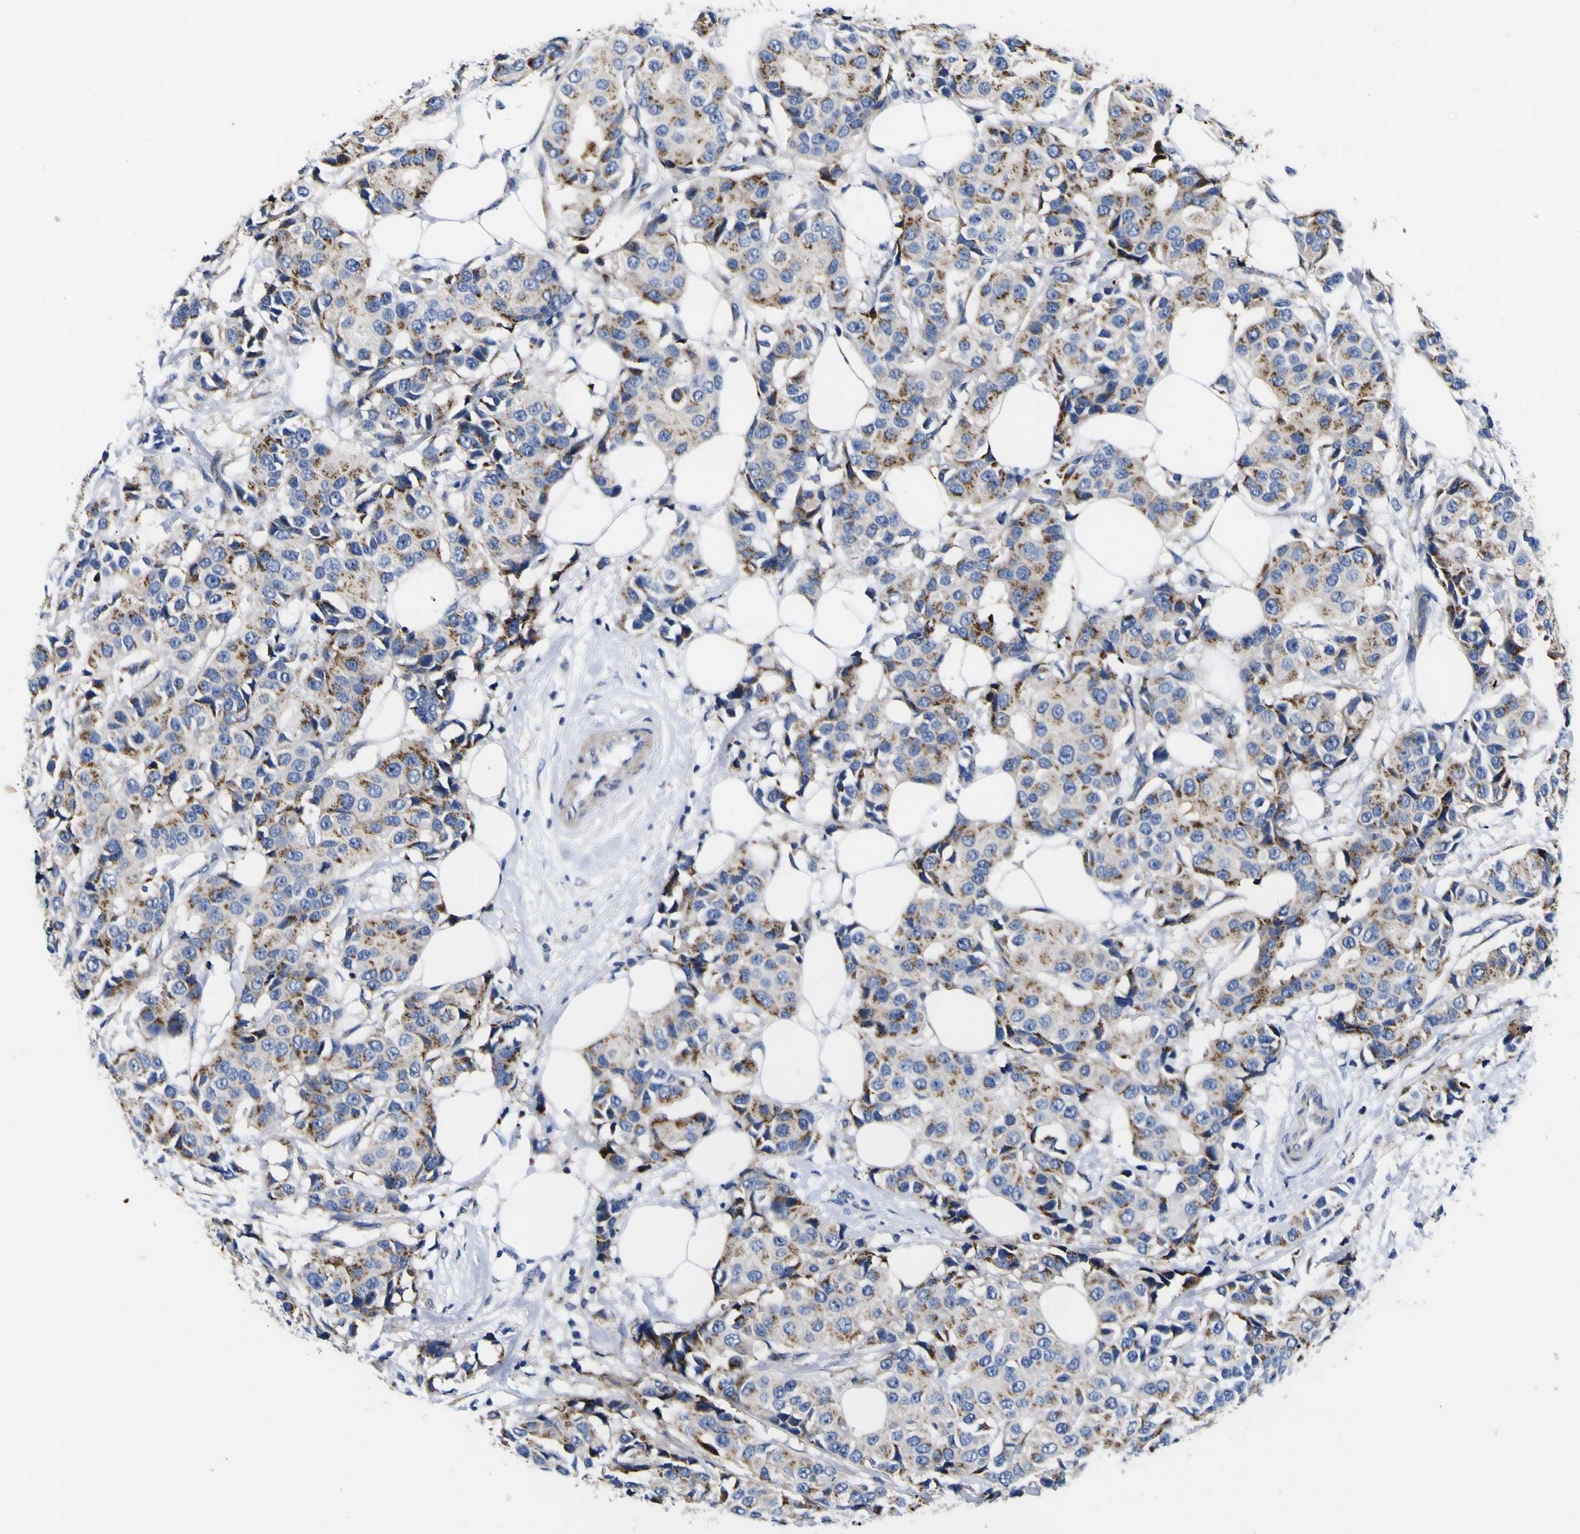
{"staining": {"intensity": "moderate", "quantity": ">75%", "location": "cytoplasmic/membranous"}, "tissue": "breast cancer", "cell_type": "Tumor cells", "image_type": "cancer", "snomed": [{"axis": "morphology", "description": "Normal tissue, NOS"}, {"axis": "morphology", "description": "Duct carcinoma"}, {"axis": "topography", "description": "Breast"}], "caption": "This micrograph demonstrates breast cancer (infiltrating ductal carcinoma) stained with immunohistochemistry to label a protein in brown. The cytoplasmic/membranous of tumor cells show moderate positivity for the protein. Nuclei are counter-stained blue.", "gene": "COA1", "patient": {"sex": "female", "age": 39}}